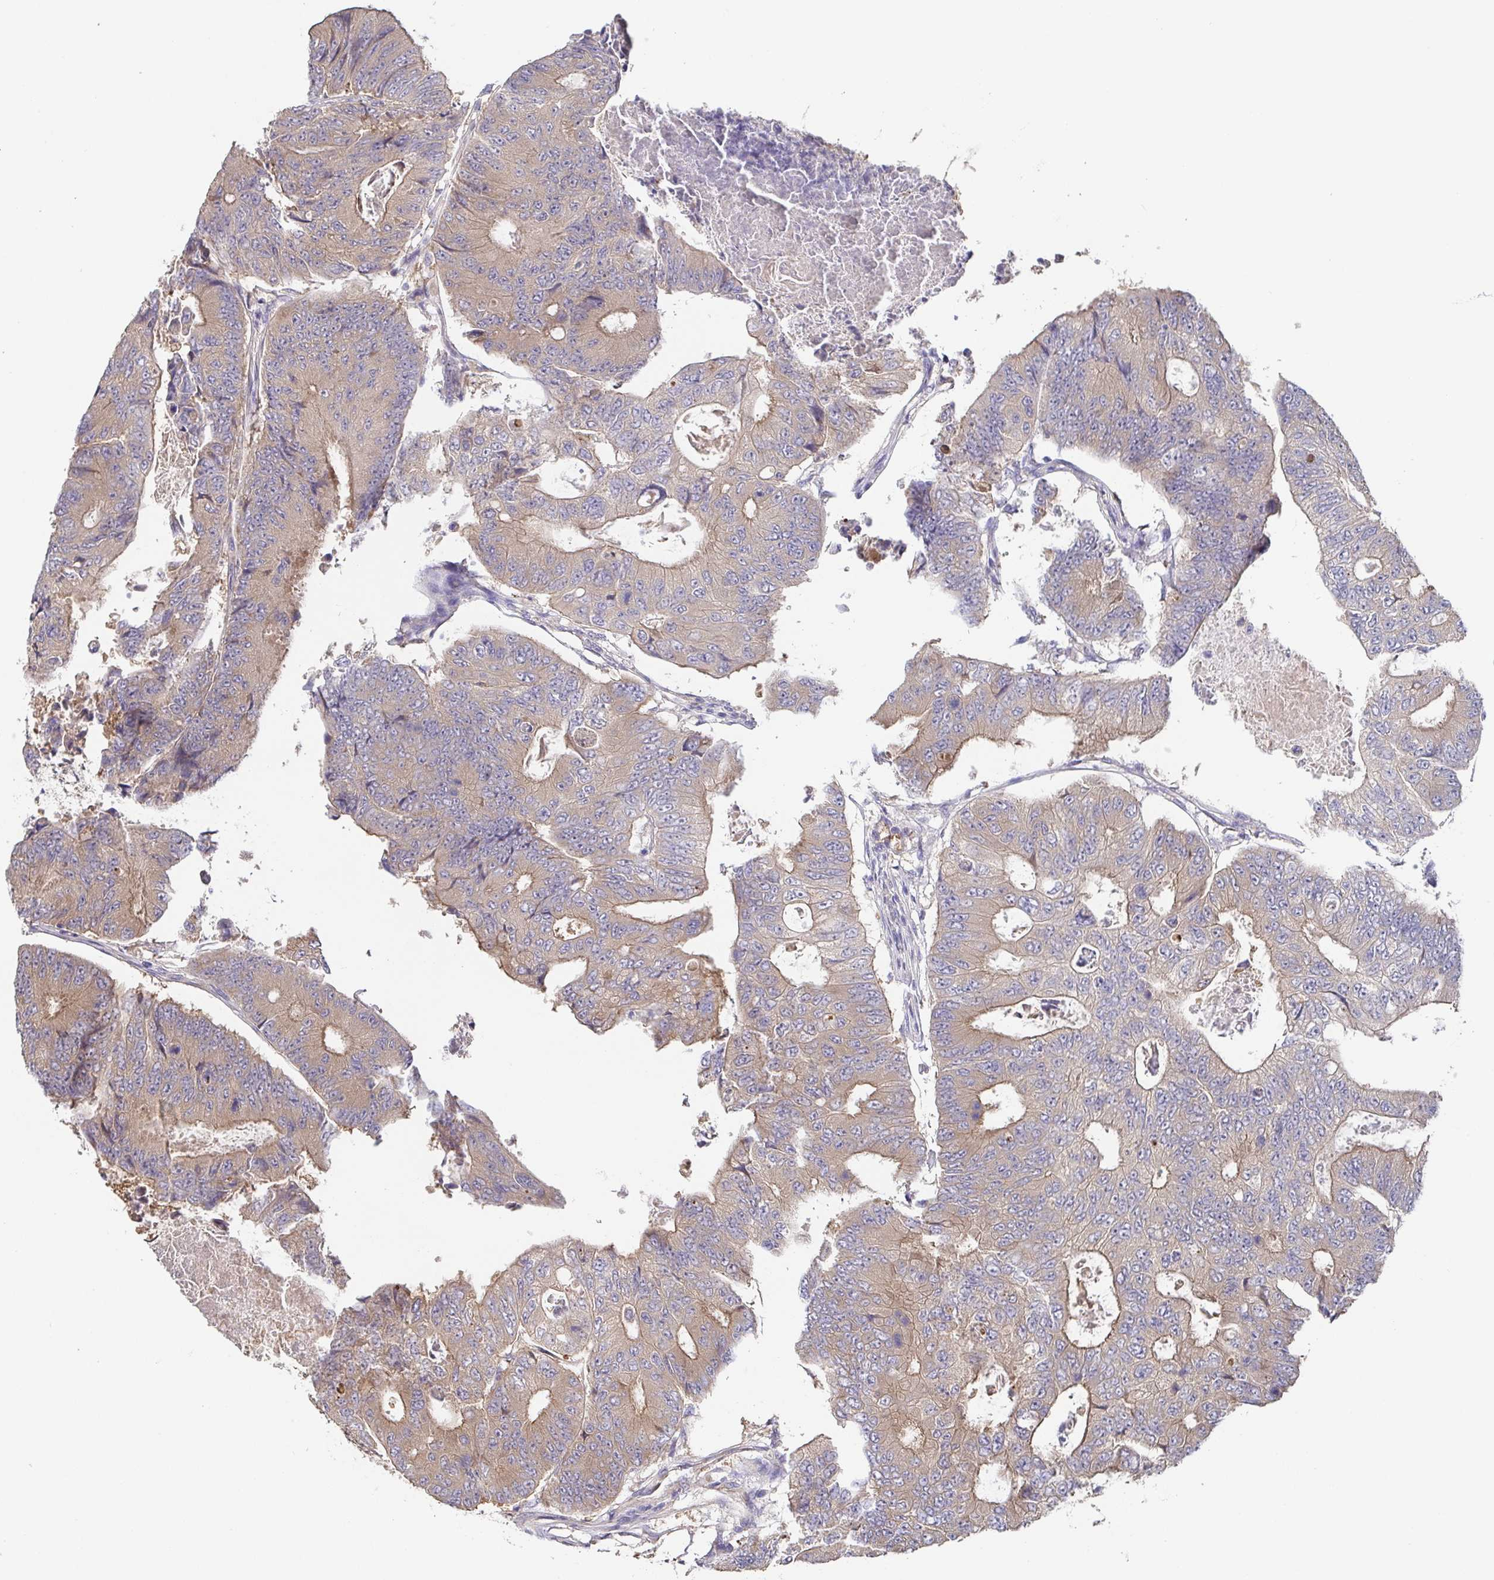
{"staining": {"intensity": "weak", "quantity": ">75%", "location": "cytoplasmic/membranous"}, "tissue": "colorectal cancer", "cell_type": "Tumor cells", "image_type": "cancer", "snomed": [{"axis": "morphology", "description": "Adenocarcinoma, NOS"}, {"axis": "topography", "description": "Colon"}], "caption": "IHC (DAB (3,3'-diaminobenzidine)) staining of human colorectal cancer (adenocarcinoma) demonstrates weak cytoplasmic/membranous protein expression in about >75% of tumor cells.", "gene": "EIF3D", "patient": {"sex": "female", "age": 48}}